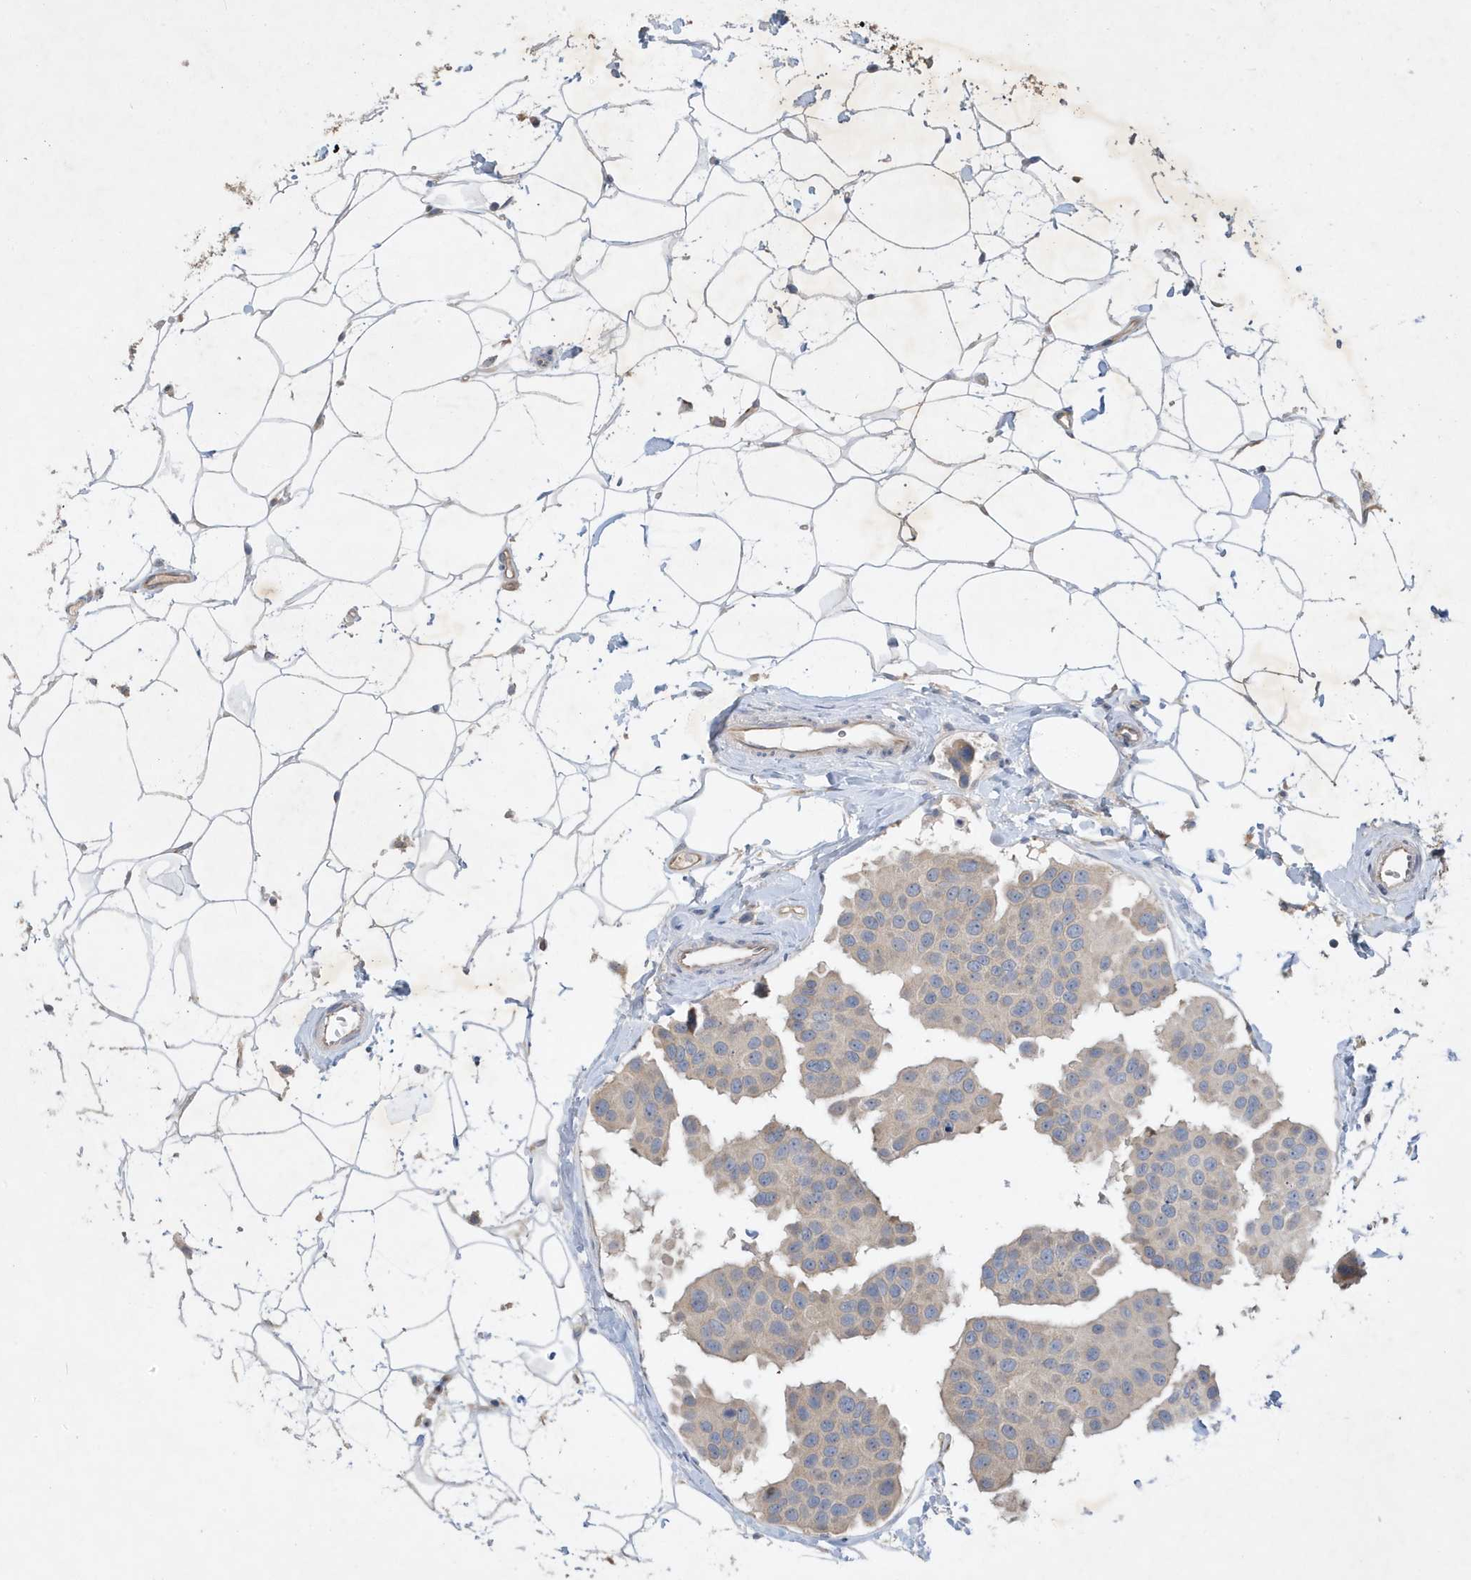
{"staining": {"intensity": "negative", "quantity": "none", "location": "none"}, "tissue": "breast cancer", "cell_type": "Tumor cells", "image_type": "cancer", "snomed": [{"axis": "morphology", "description": "Normal tissue, NOS"}, {"axis": "morphology", "description": "Duct carcinoma"}, {"axis": "topography", "description": "Breast"}], "caption": "Immunohistochemistry of breast cancer (invasive ductal carcinoma) exhibits no staining in tumor cells.", "gene": "LAPTM4A", "patient": {"sex": "female", "age": 39}}